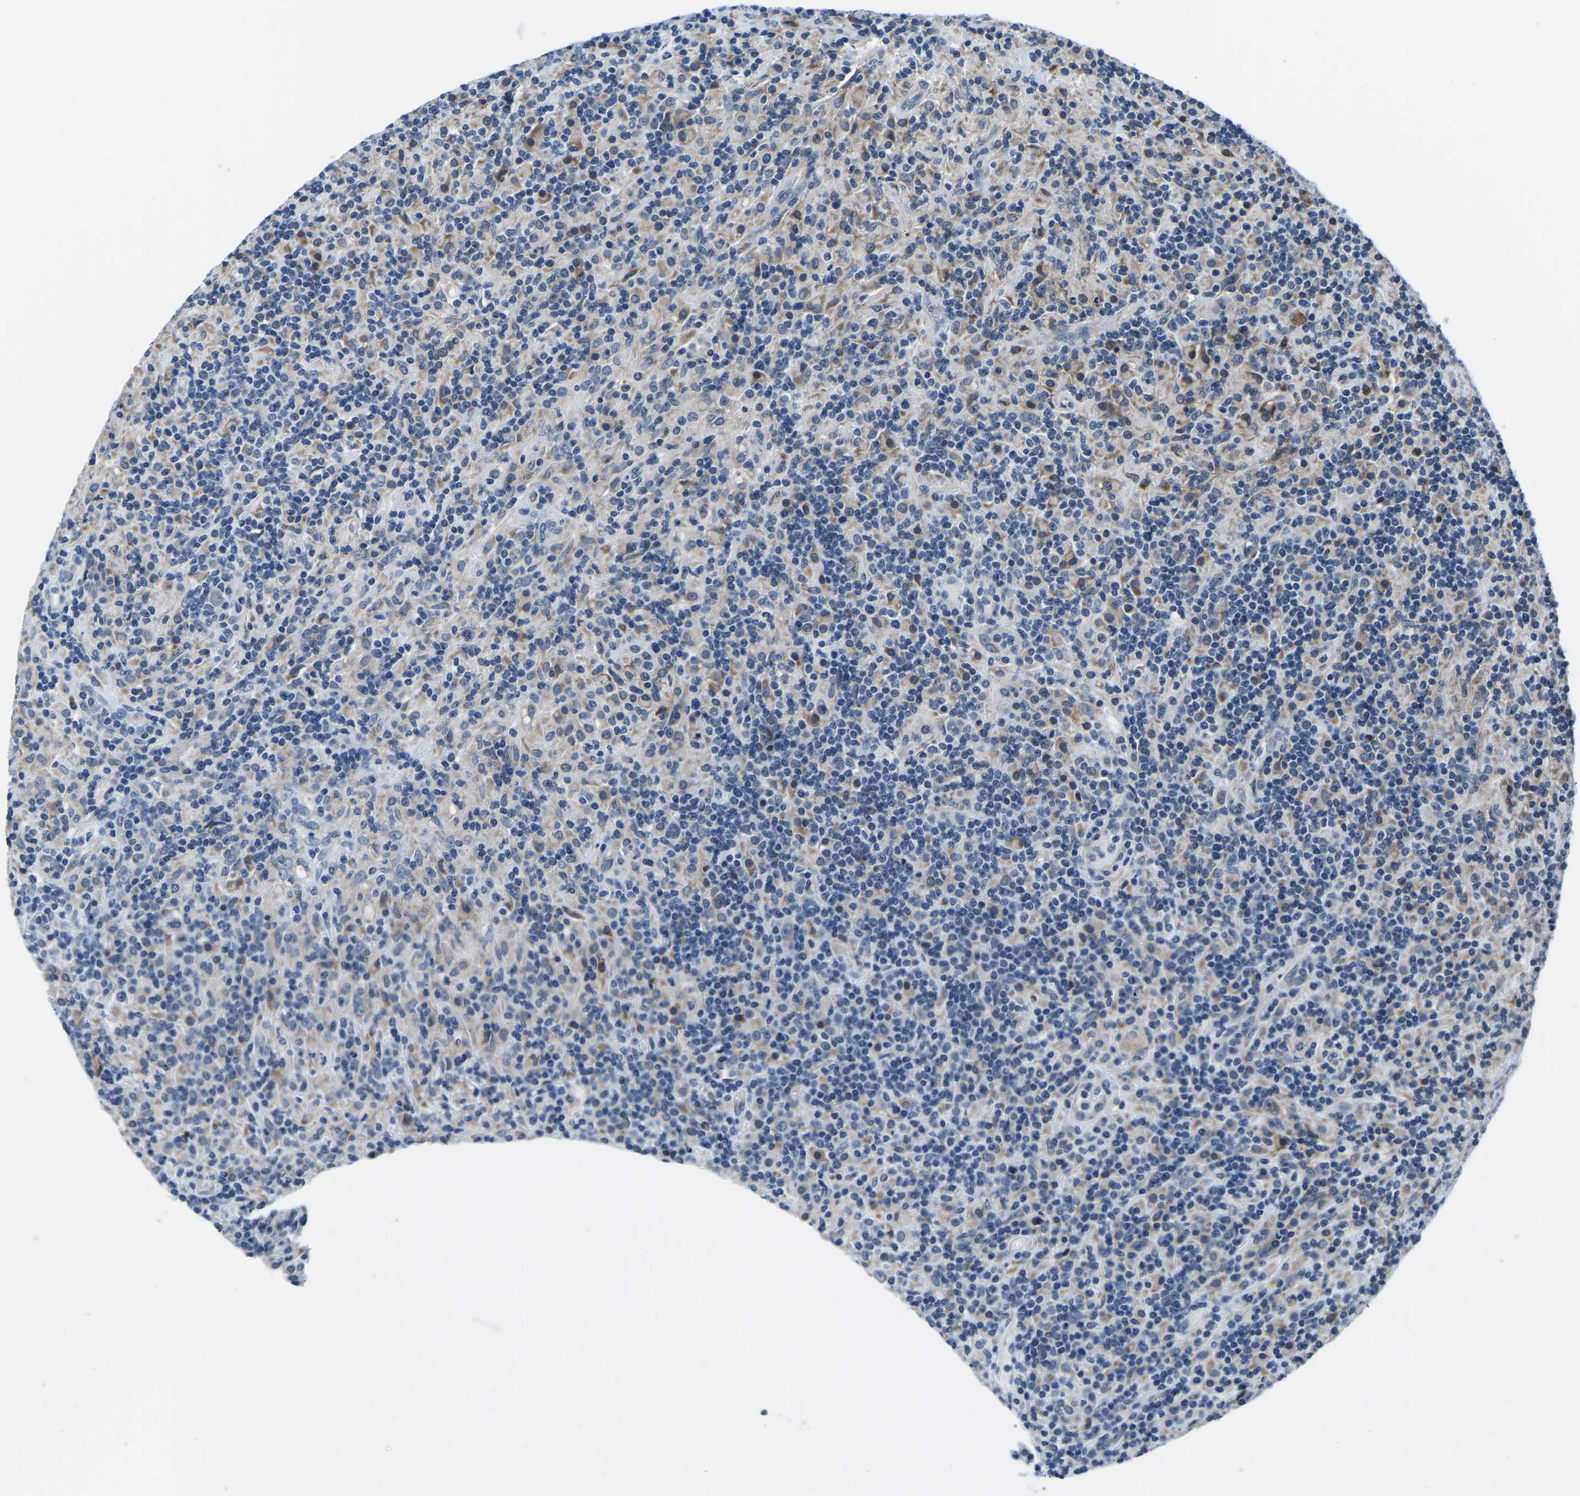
{"staining": {"intensity": "negative", "quantity": "none", "location": "none"}, "tissue": "lymphoma", "cell_type": "Tumor cells", "image_type": "cancer", "snomed": [{"axis": "morphology", "description": "Hodgkin's disease, NOS"}, {"axis": "topography", "description": "Lymph node"}], "caption": "IHC of lymphoma reveals no staining in tumor cells.", "gene": "LIAS", "patient": {"sex": "male", "age": 70}}